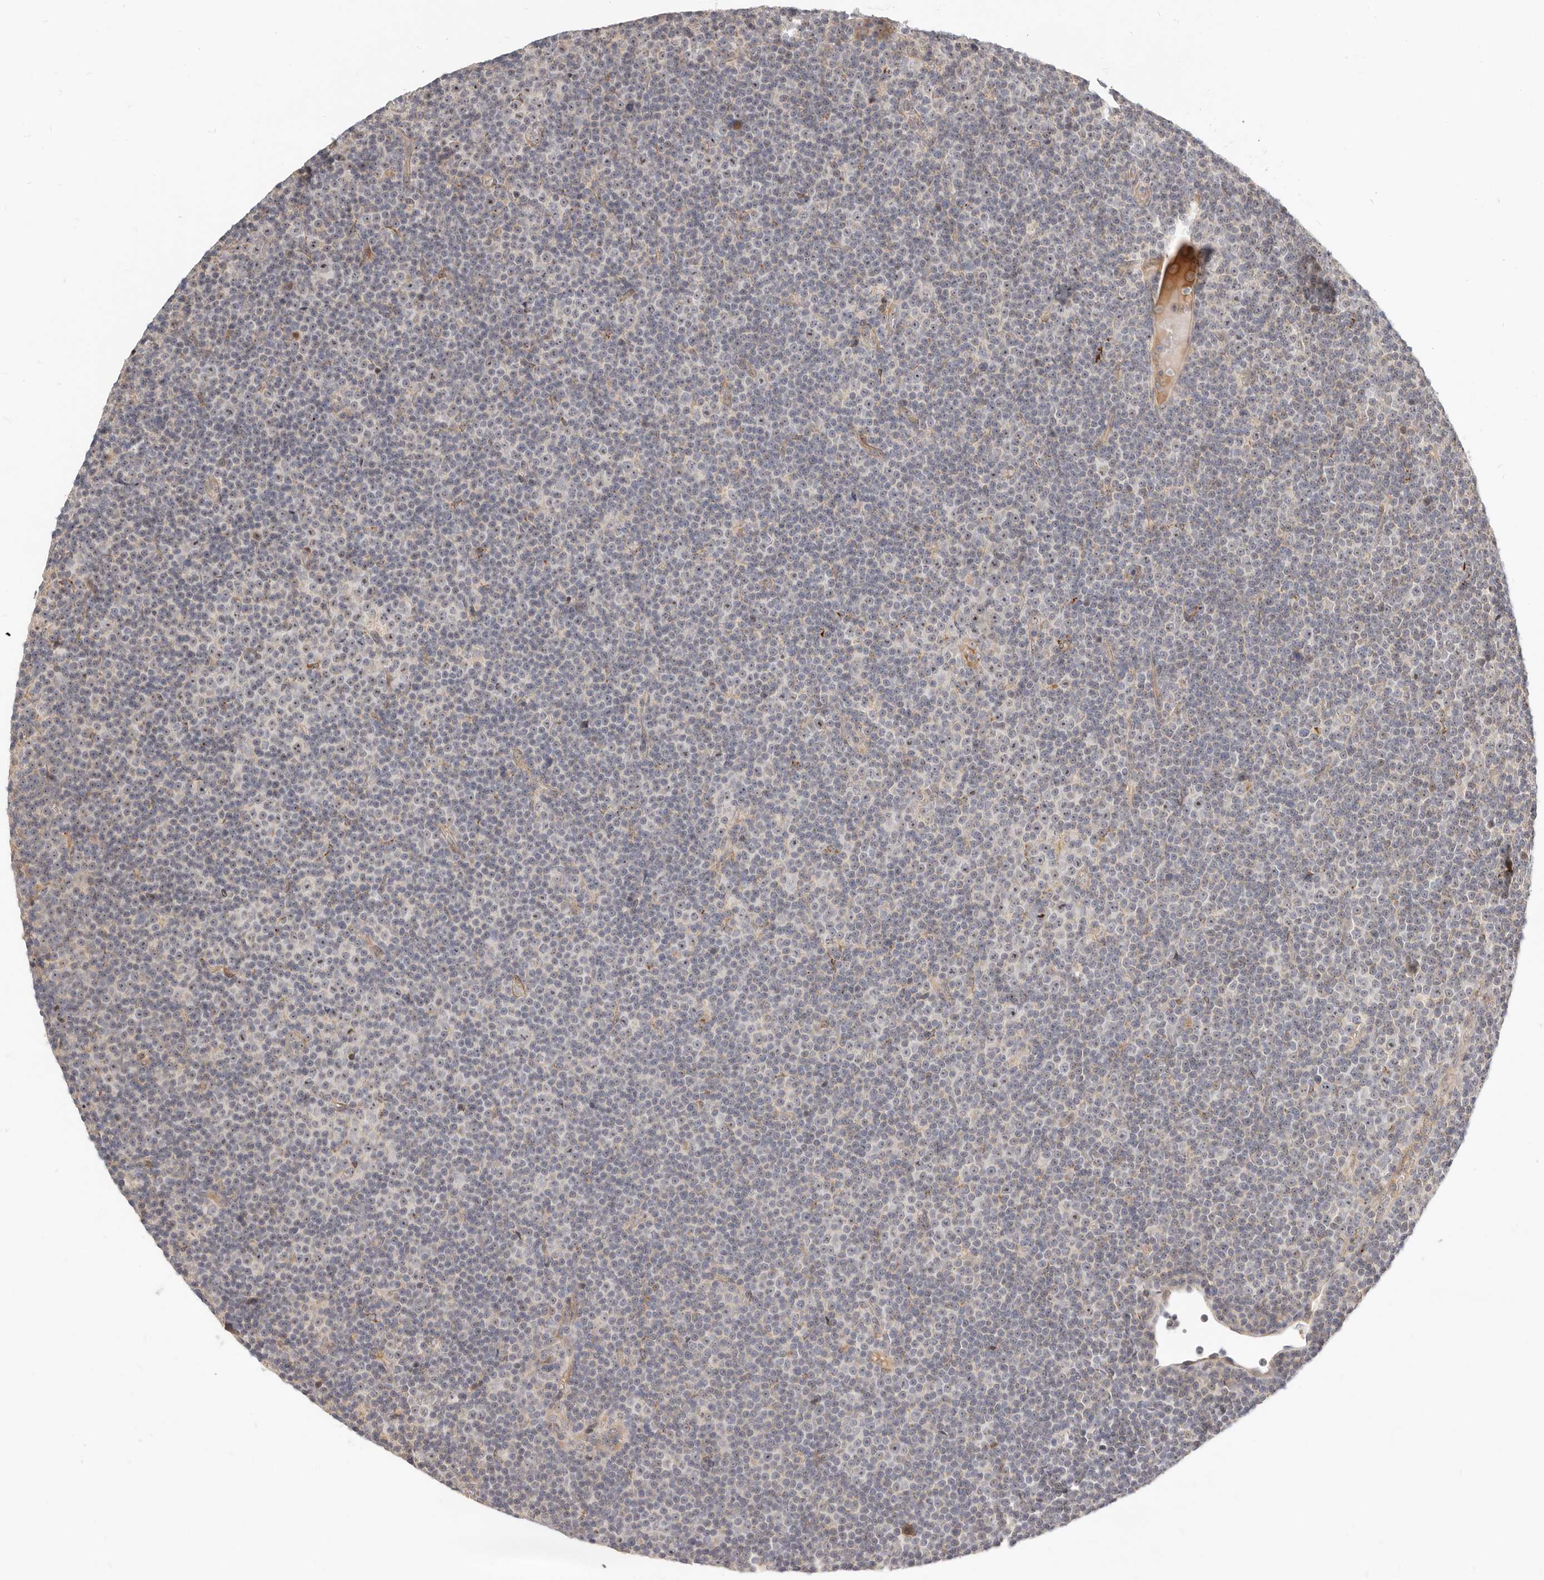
{"staining": {"intensity": "weak", "quantity": "25%-75%", "location": "nuclear"}, "tissue": "lymphoma", "cell_type": "Tumor cells", "image_type": "cancer", "snomed": [{"axis": "morphology", "description": "Malignant lymphoma, non-Hodgkin's type, Low grade"}, {"axis": "topography", "description": "Lymph node"}], "caption": "A micrograph of human lymphoma stained for a protein displays weak nuclear brown staining in tumor cells.", "gene": "MICALL2", "patient": {"sex": "female", "age": 67}}